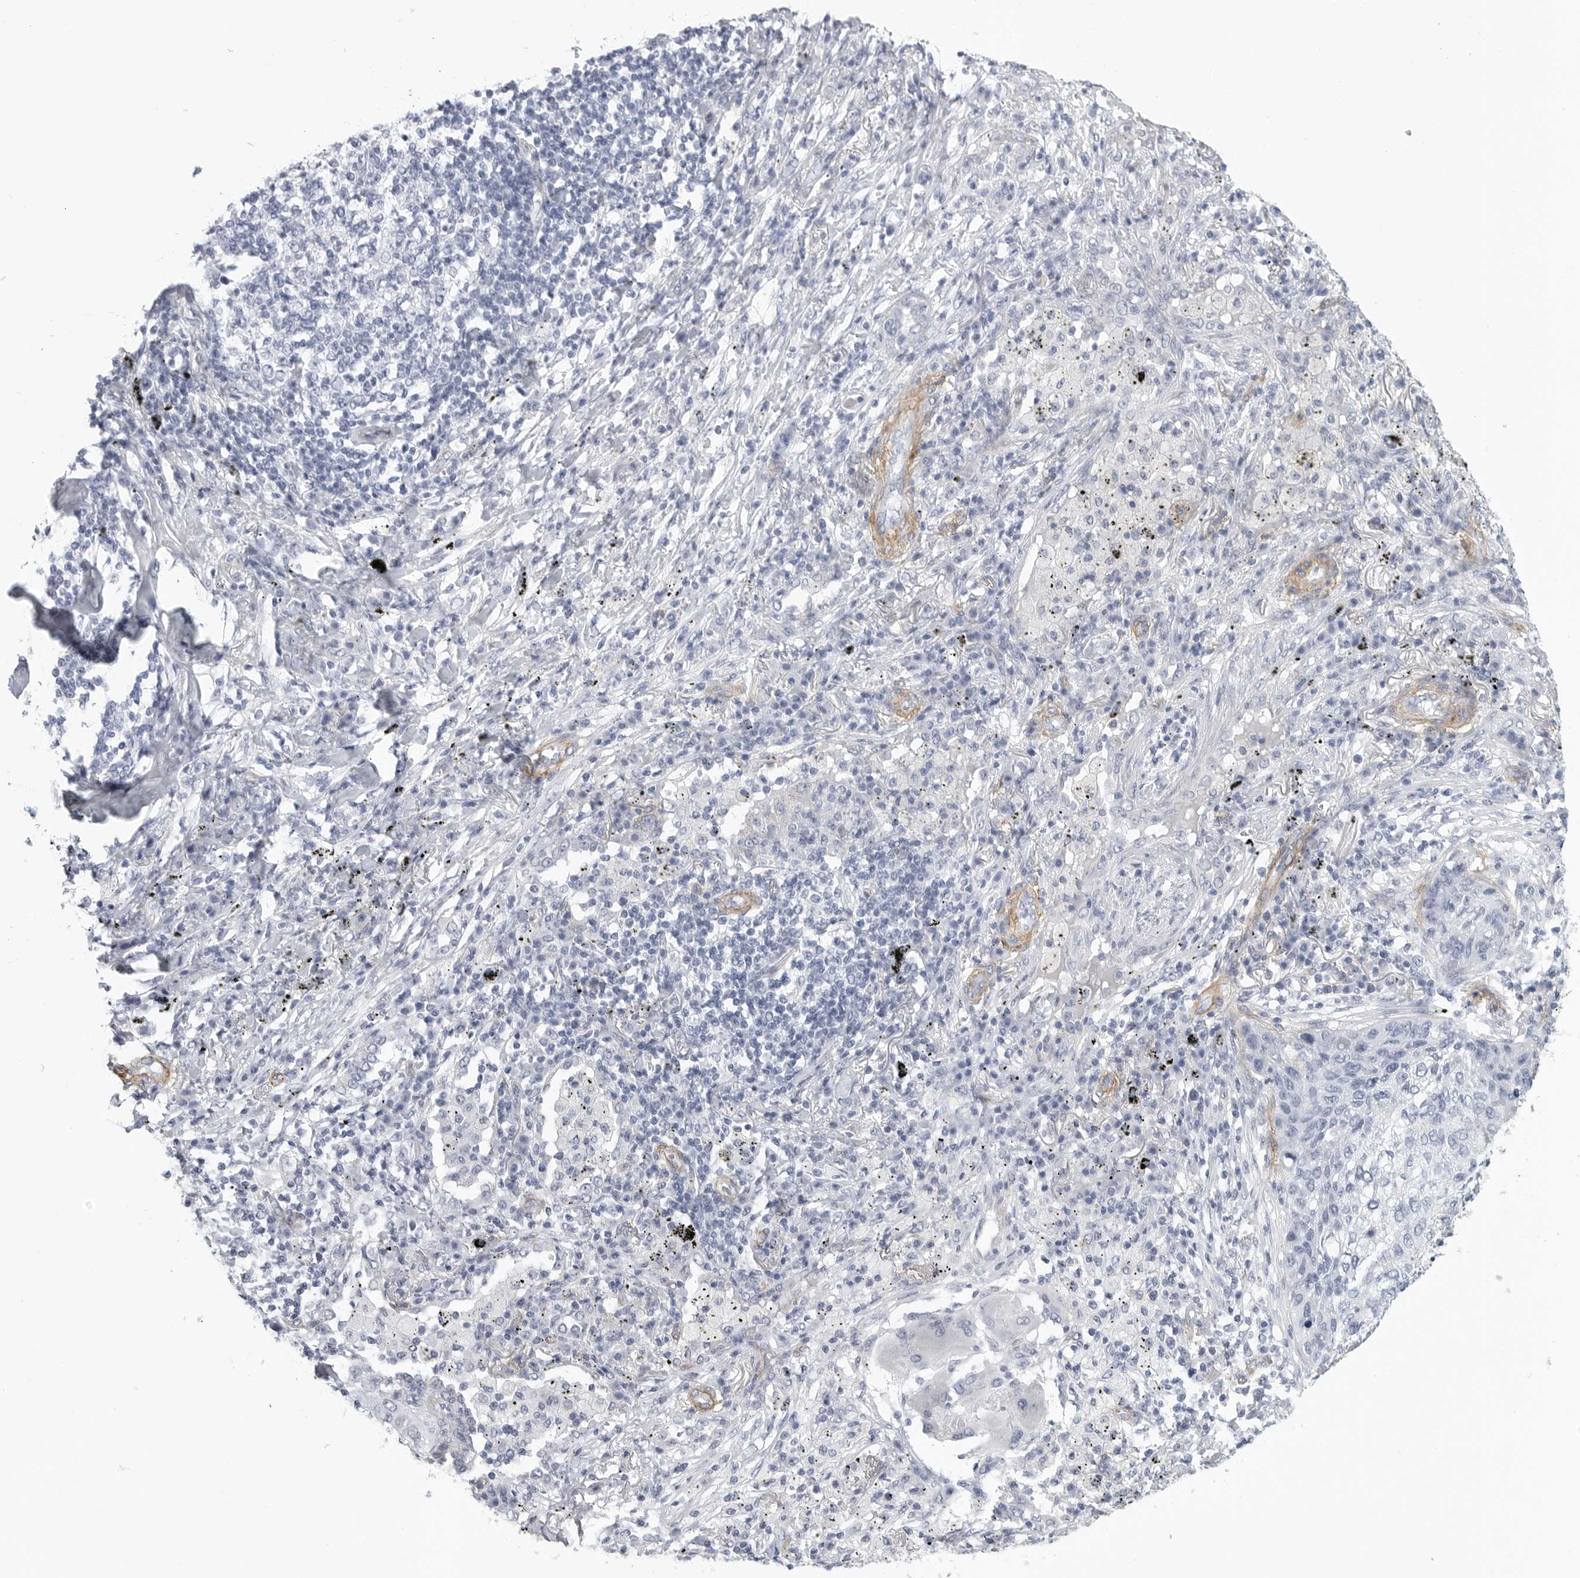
{"staining": {"intensity": "negative", "quantity": "none", "location": "none"}, "tissue": "lung cancer", "cell_type": "Tumor cells", "image_type": "cancer", "snomed": [{"axis": "morphology", "description": "Squamous cell carcinoma, NOS"}, {"axis": "topography", "description": "Lung"}], "caption": "A micrograph of lung cancer (squamous cell carcinoma) stained for a protein exhibits no brown staining in tumor cells.", "gene": "TNR", "patient": {"sex": "female", "age": 63}}